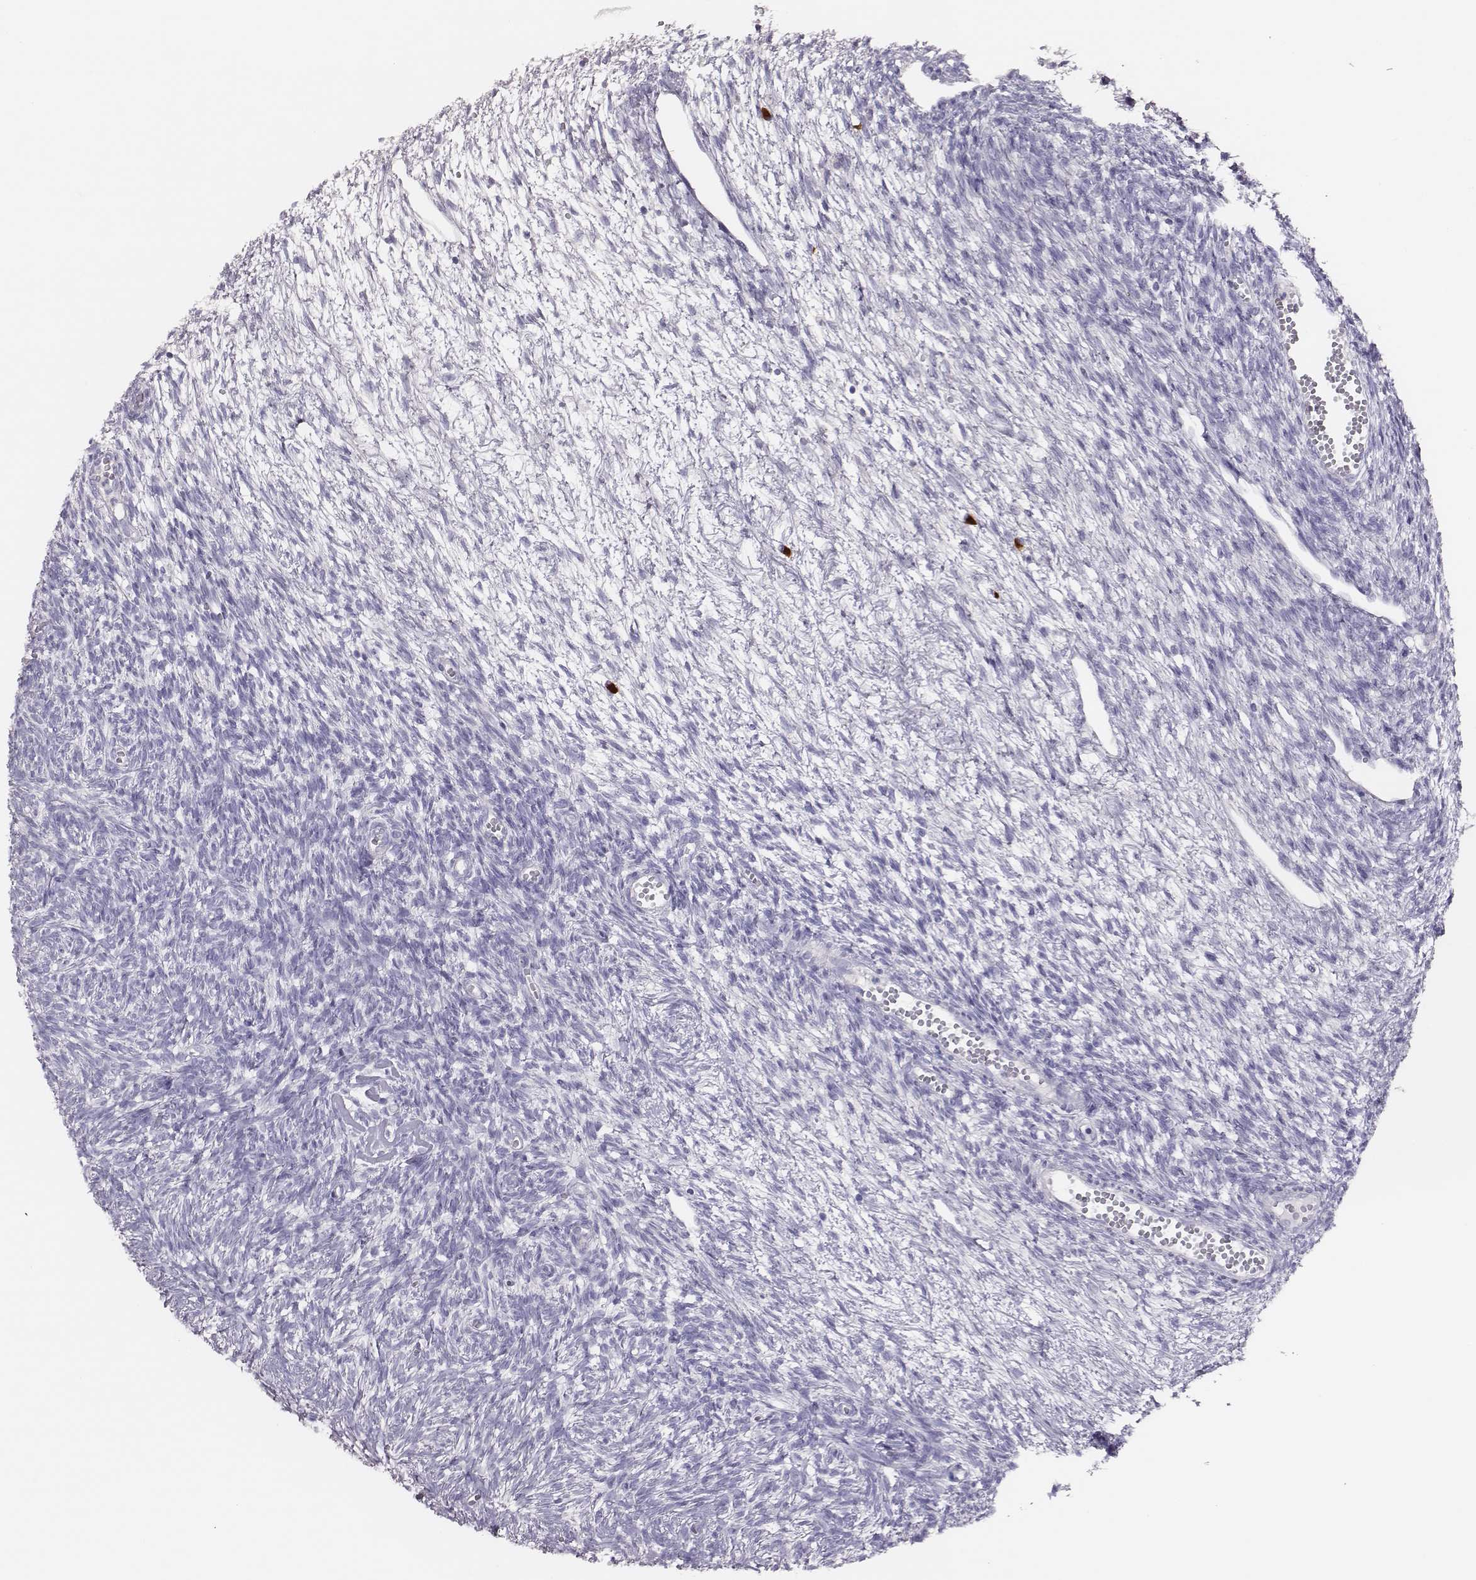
{"staining": {"intensity": "negative", "quantity": "none", "location": "none"}, "tissue": "ovary", "cell_type": "Follicle cells", "image_type": "normal", "snomed": [{"axis": "morphology", "description": "Normal tissue, NOS"}, {"axis": "topography", "description": "Ovary"}], "caption": "This is a image of immunohistochemistry (IHC) staining of unremarkable ovary, which shows no staining in follicle cells.", "gene": "P2RY10", "patient": {"sex": "female", "age": 43}}